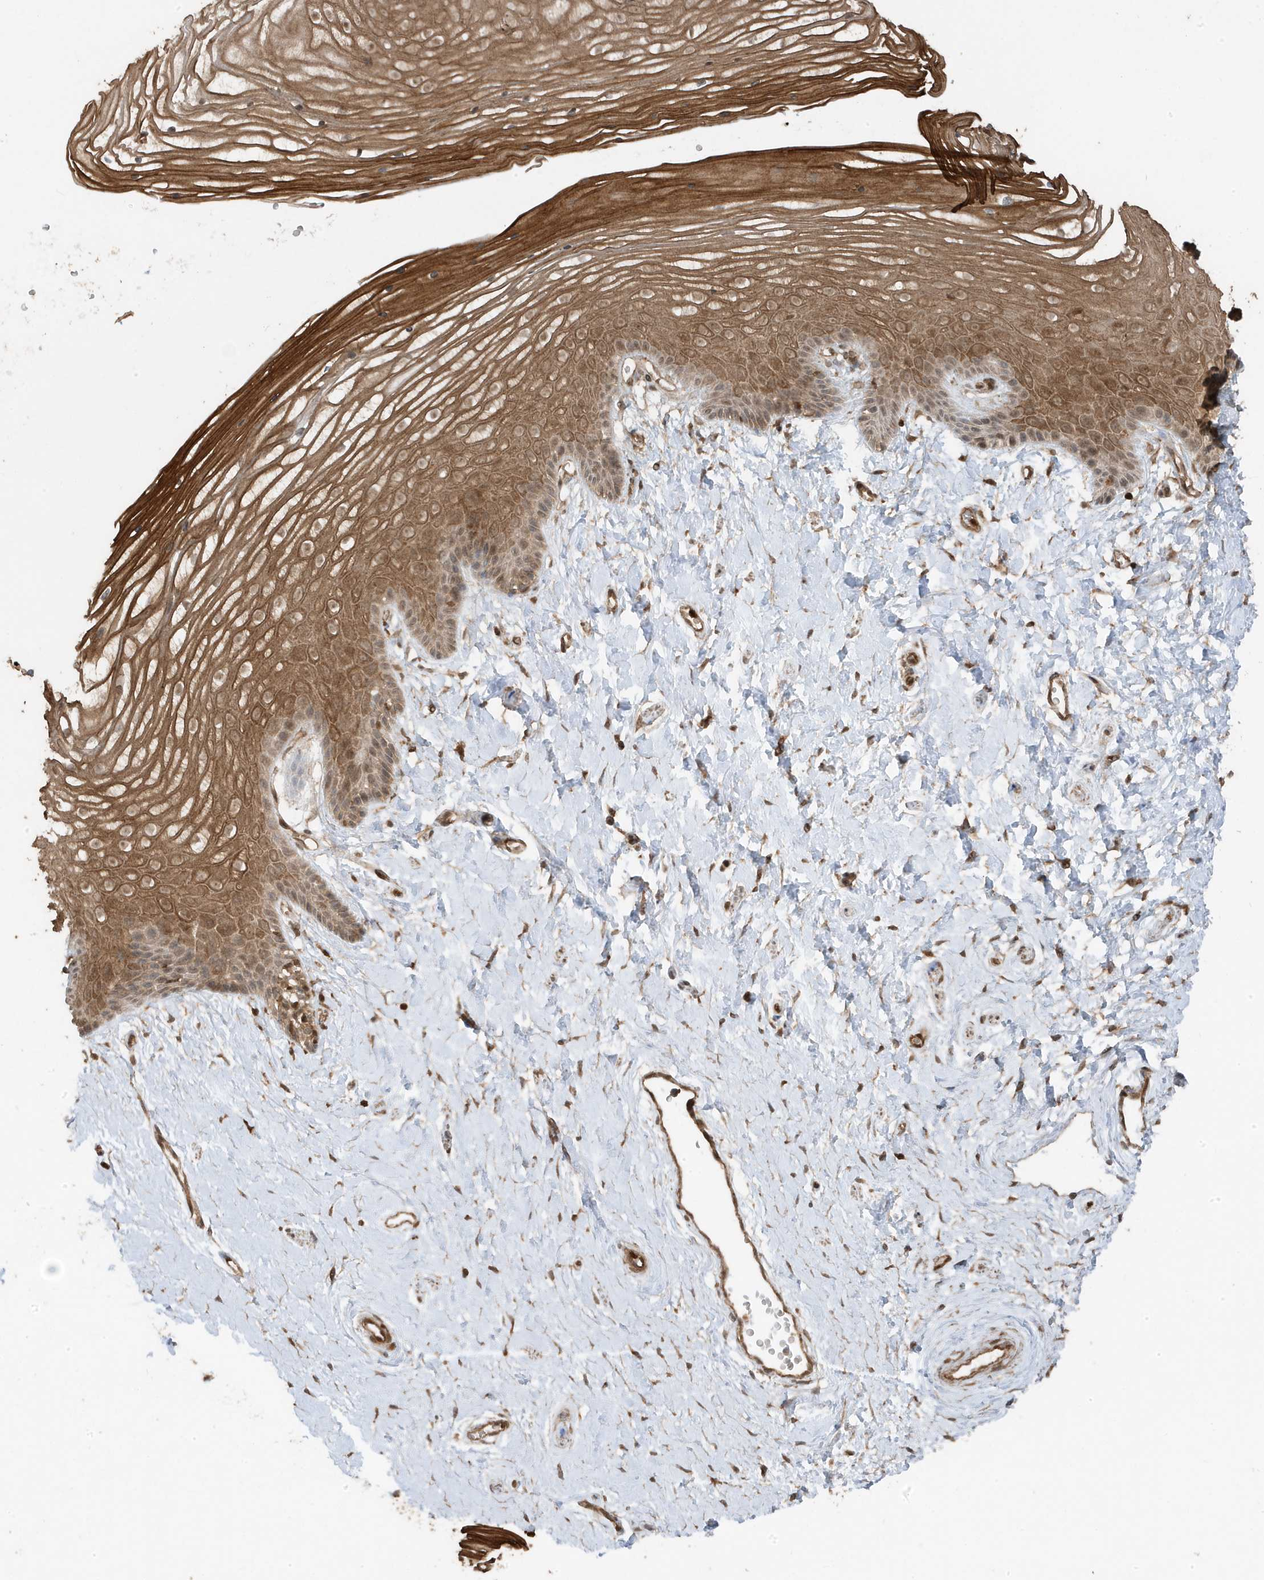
{"staining": {"intensity": "moderate", "quantity": ">75%", "location": "cytoplasmic/membranous,nuclear"}, "tissue": "vagina", "cell_type": "Squamous epithelial cells", "image_type": "normal", "snomed": [{"axis": "morphology", "description": "Normal tissue, NOS"}, {"axis": "topography", "description": "Vagina"}, {"axis": "topography", "description": "Cervix"}], "caption": "Squamous epithelial cells reveal moderate cytoplasmic/membranous,nuclear positivity in approximately >75% of cells in benign vagina. (Stains: DAB in brown, nuclei in blue, Microscopy: brightfield microscopy at high magnification).", "gene": "ASAP1", "patient": {"sex": "female", "age": 40}}